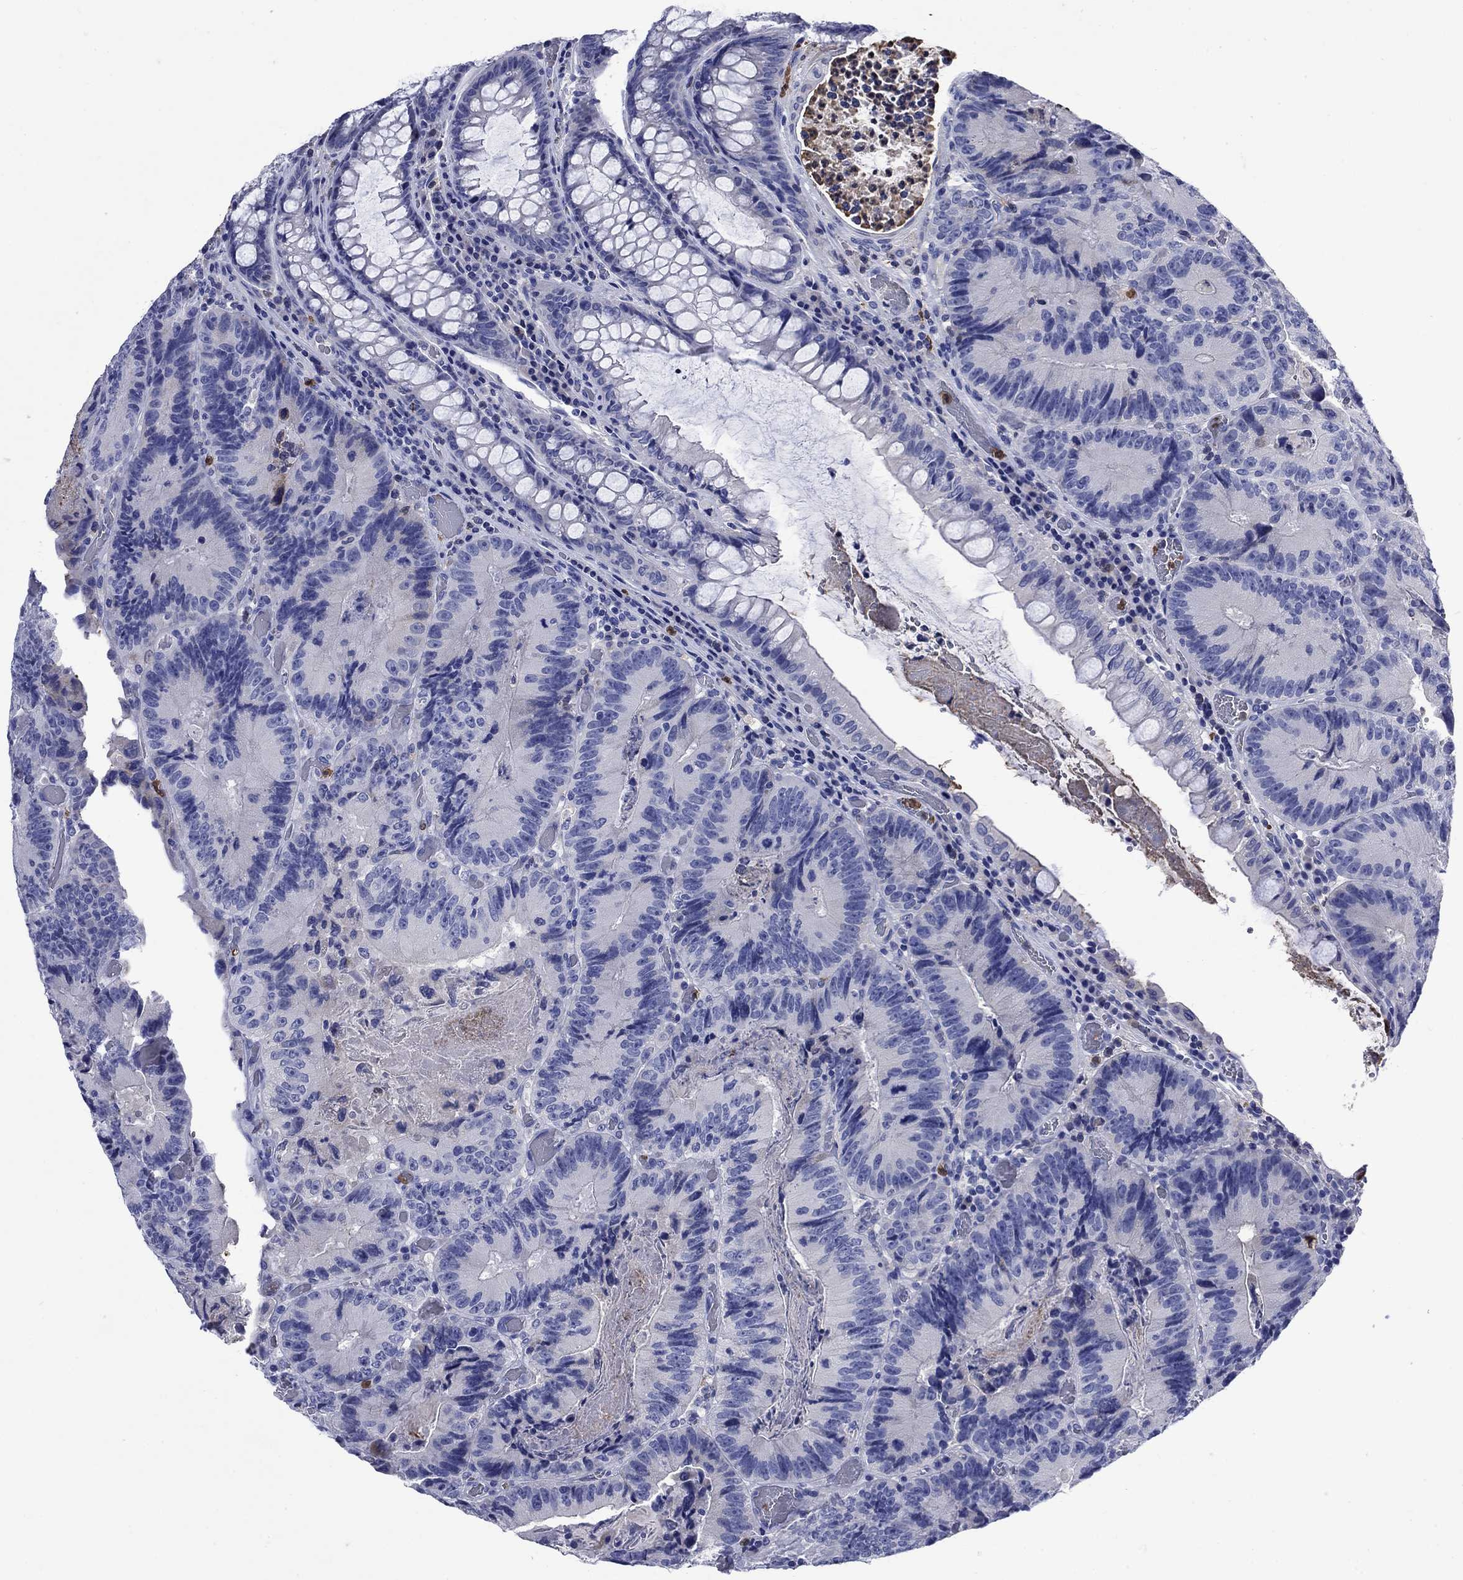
{"staining": {"intensity": "negative", "quantity": "none", "location": "none"}, "tissue": "colorectal cancer", "cell_type": "Tumor cells", "image_type": "cancer", "snomed": [{"axis": "morphology", "description": "Adenocarcinoma, NOS"}, {"axis": "topography", "description": "Colon"}], "caption": "Image shows no significant protein expression in tumor cells of colorectal cancer (adenocarcinoma). (Brightfield microscopy of DAB immunohistochemistry (IHC) at high magnification).", "gene": "TFR2", "patient": {"sex": "female", "age": 86}}